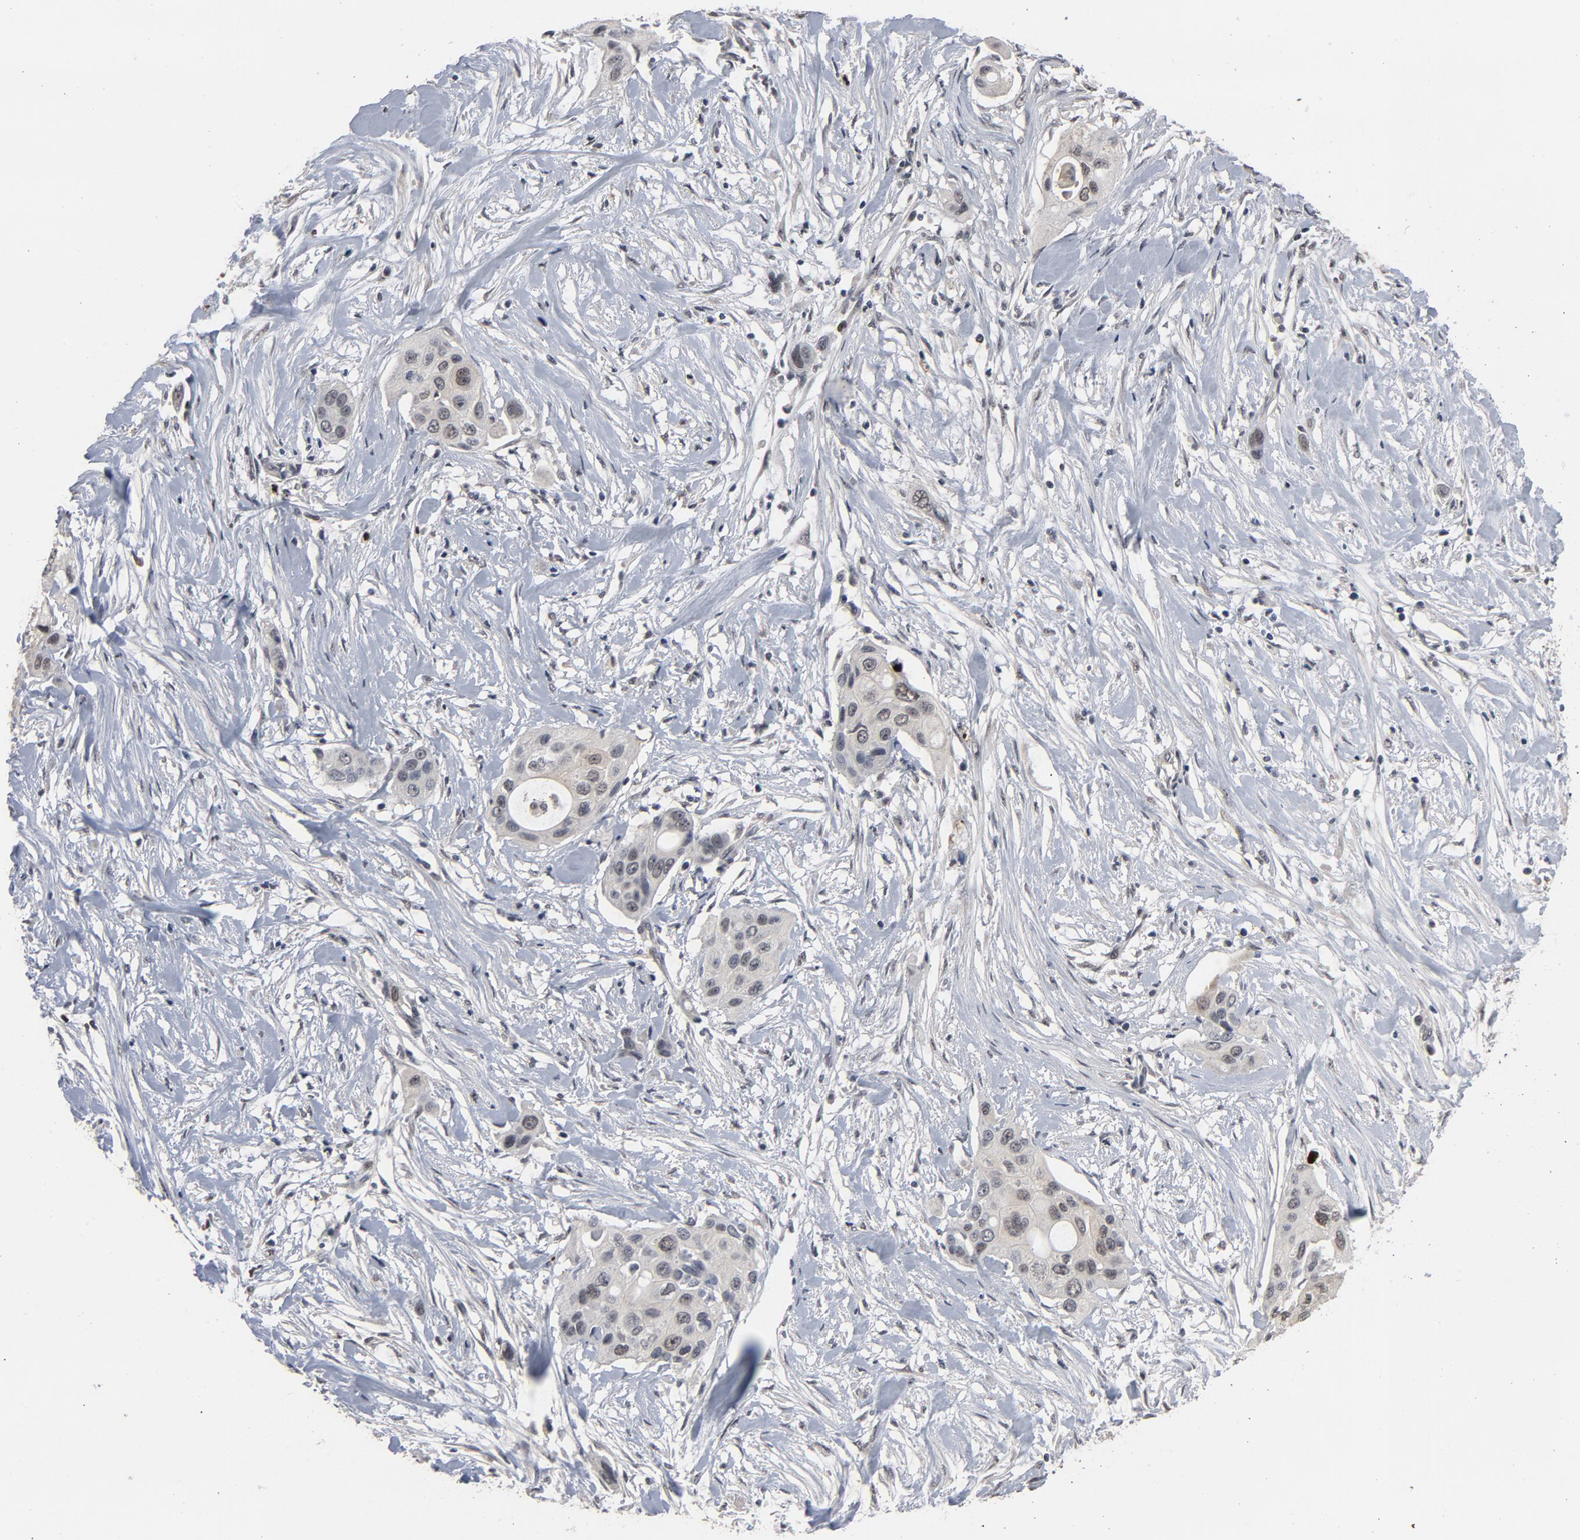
{"staining": {"intensity": "negative", "quantity": "none", "location": "none"}, "tissue": "pancreatic cancer", "cell_type": "Tumor cells", "image_type": "cancer", "snomed": [{"axis": "morphology", "description": "Adenocarcinoma, NOS"}, {"axis": "topography", "description": "Pancreas"}], "caption": "This is an immunohistochemistry histopathology image of human adenocarcinoma (pancreatic). There is no staining in tumor cells.", "gene": "RTL5", "patient": {"sex": "female", "age": 60}}